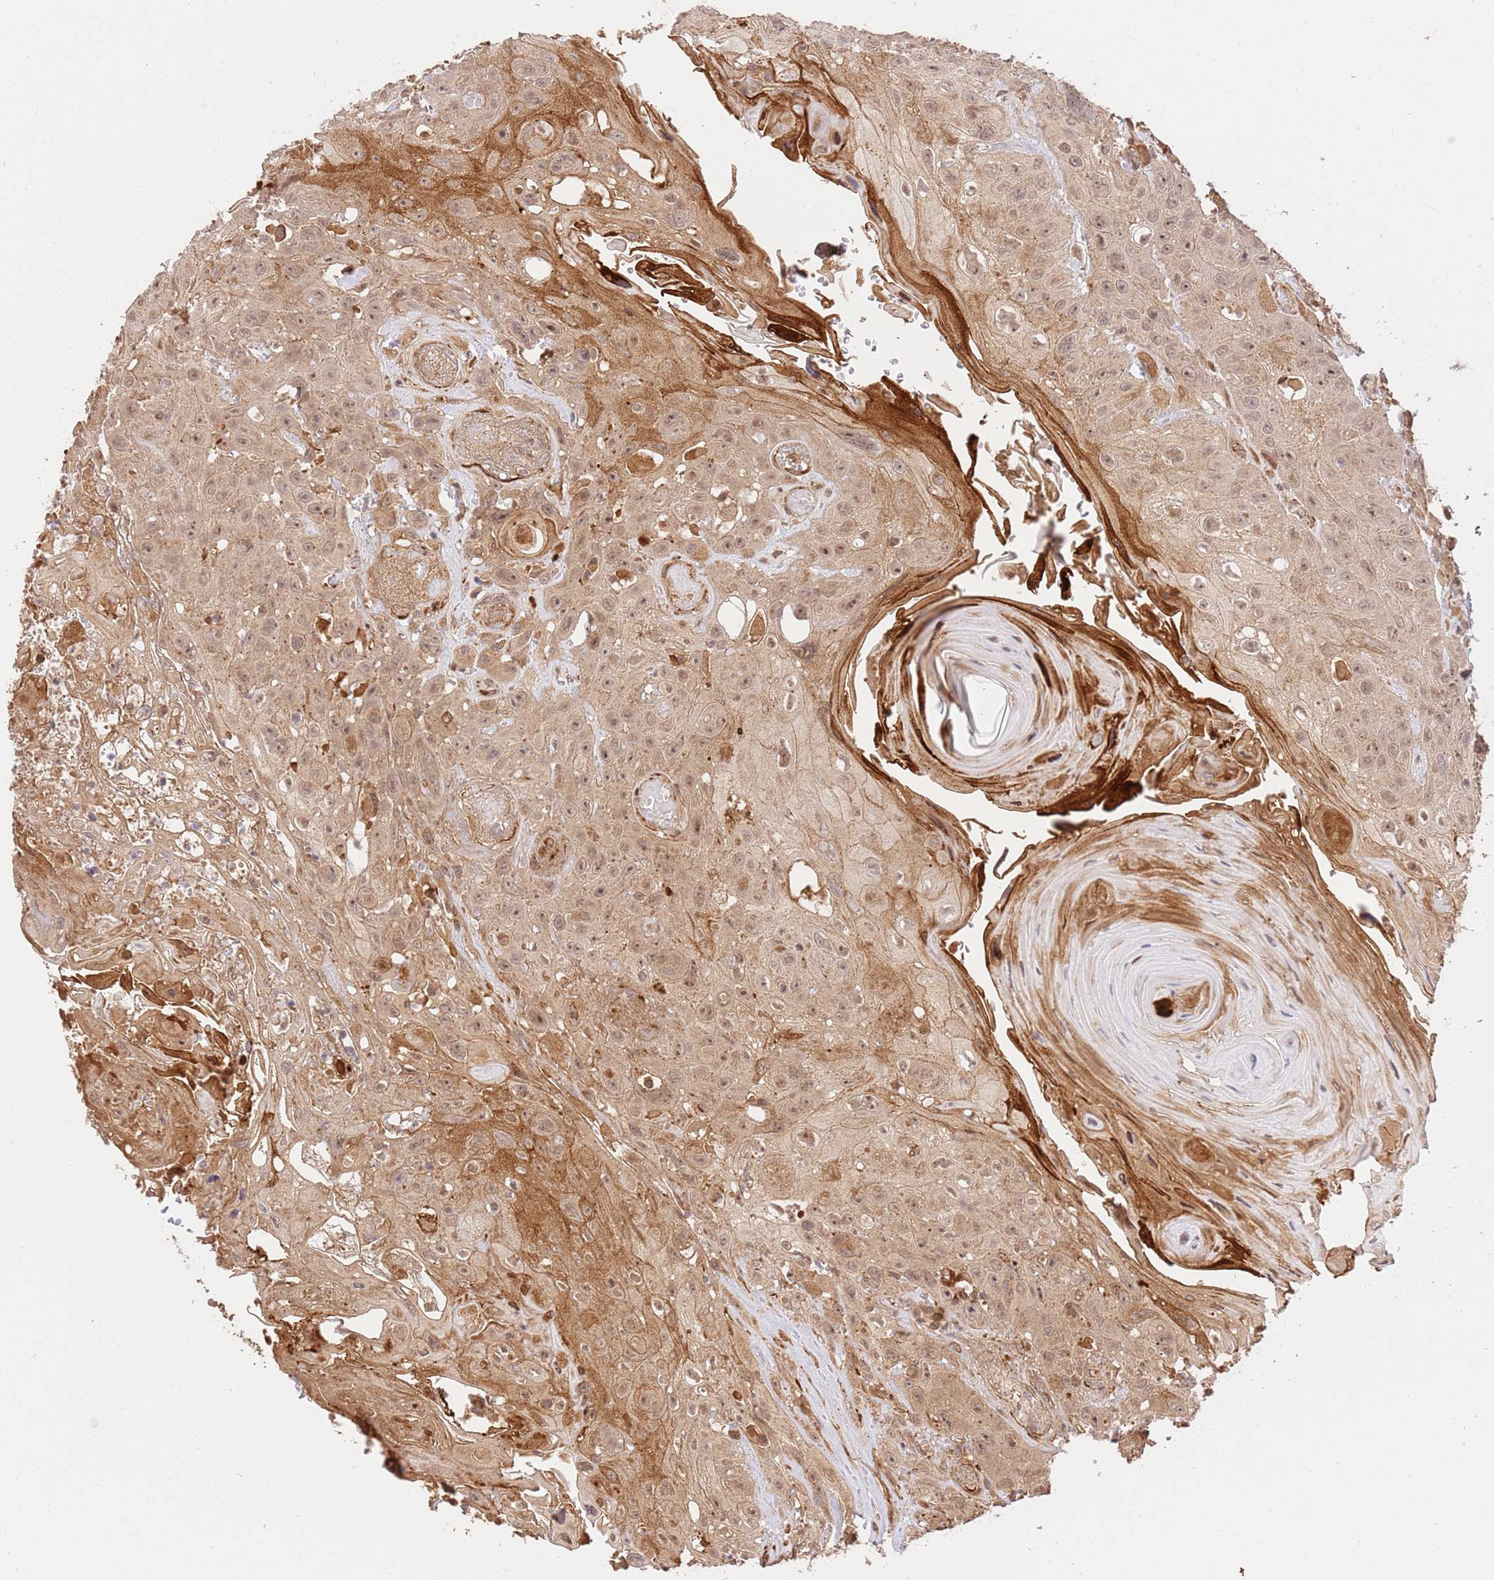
{"staining": {"intensity": "moderate", "quantity": ">75%", "location": "cytoplasmic/membranous,nuclear"}, "tissue": "head and neck cancer", "cell_type": "Tumor cells", "image_type": "cancer", "snomed": [{"axis": "morphology", "description": "Squamous cell carcinoma, NOS"}, {"axis": "topography", "description": "Head-Neck"}], "caption": "Head and neck cancer (squamous cell carcinoma) stained with a brown dye reveals moderate cytoplasmic/membranous and nuclear positive positivity in about >75% of tumor cells.", "gene": "KATNAL2", "patient": {"sex": "female", "age": 59}}